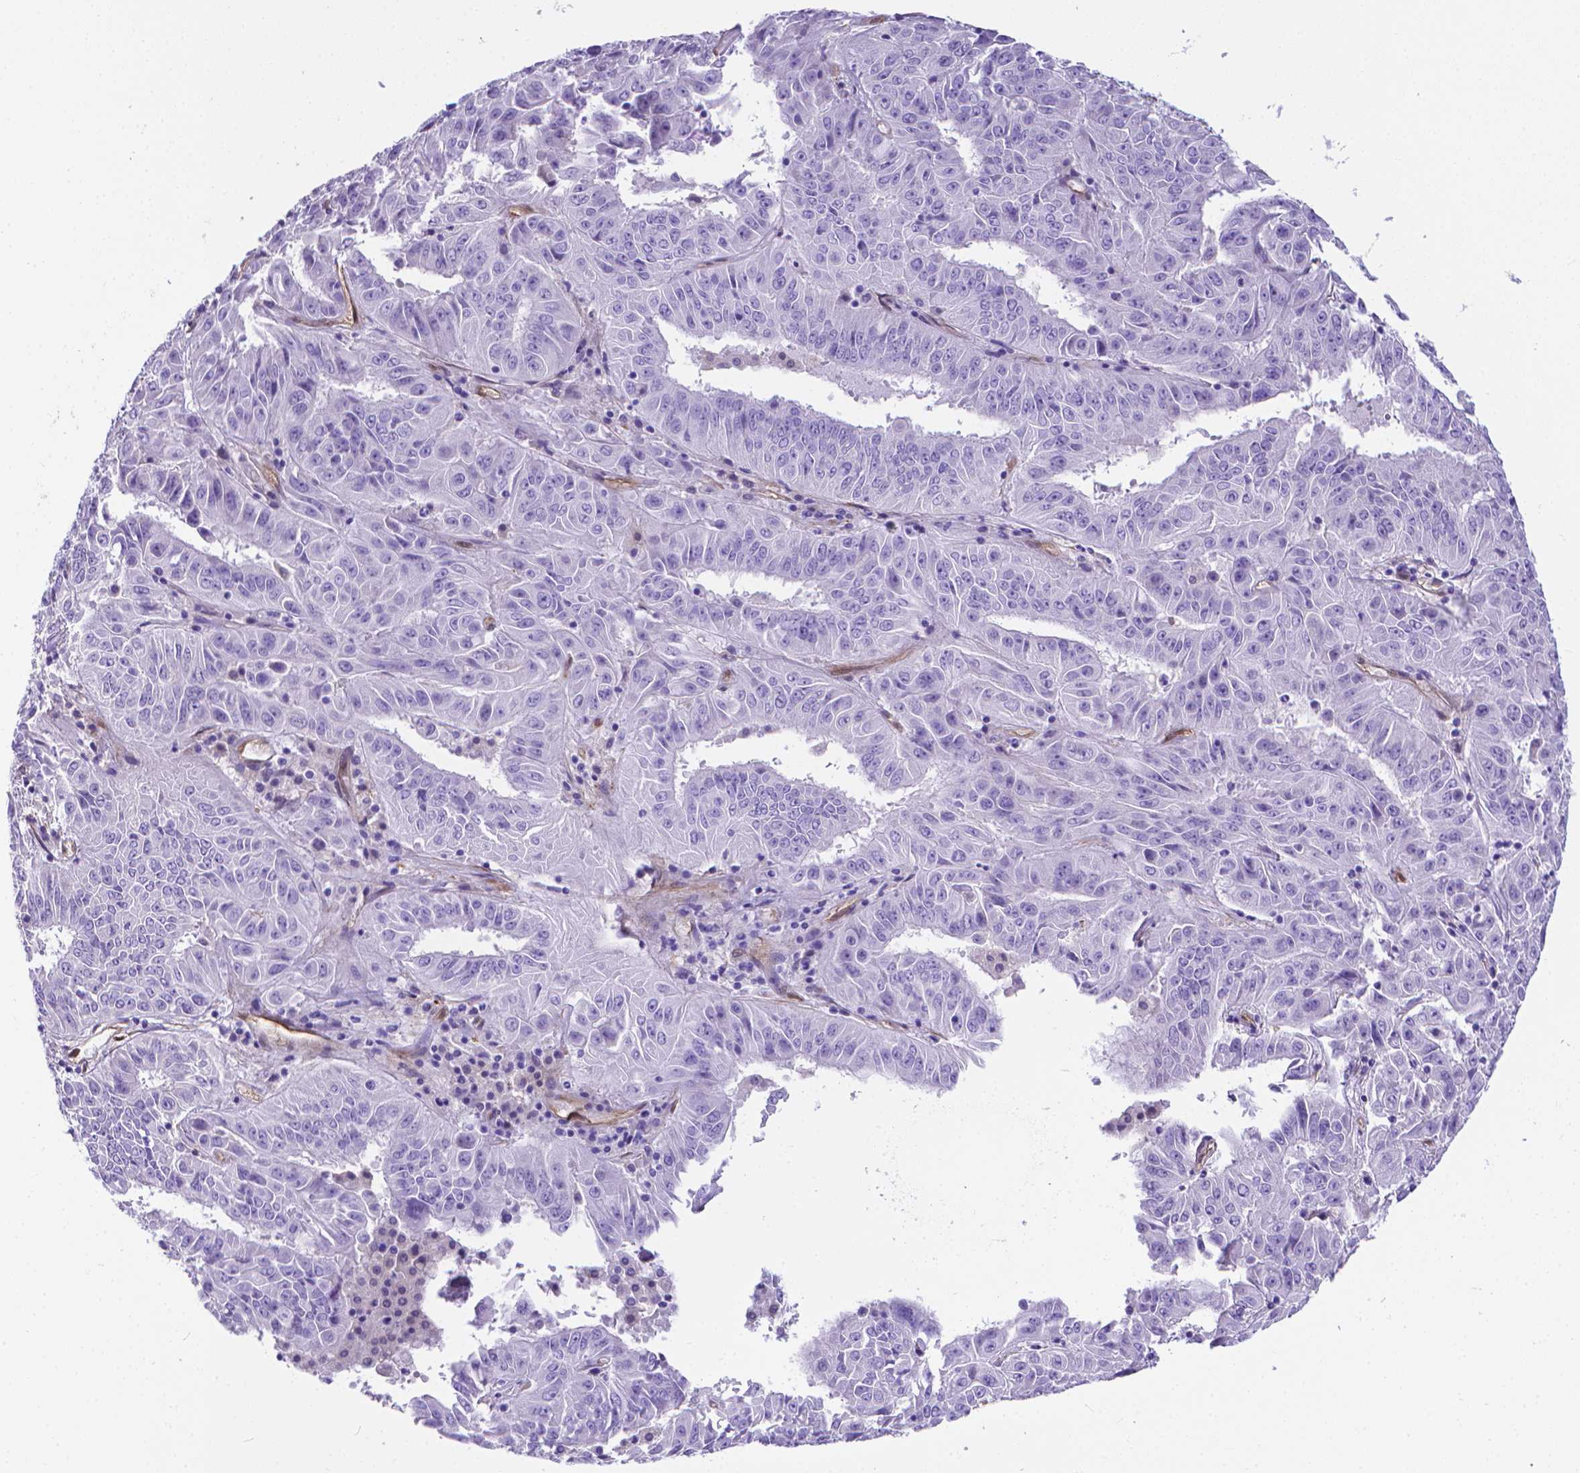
{"staining": {"intensity": "negative", "quantity": "none", "location": "none"}, "tissue": "pancreatic cancer", "cell_type": "Tumor cells", "image_type": "cancer", "snomed": [{"axis": "morphology", "description": "Adenocarcinoma, NOS"}, {"axis": "topography", "description": "Pancreas"}], "caption": "The image exhibits no staining of tumor cells in pancreatic cancer.", "gene": "CLIC4", "patient": {"sex": "male", "age": 63}}